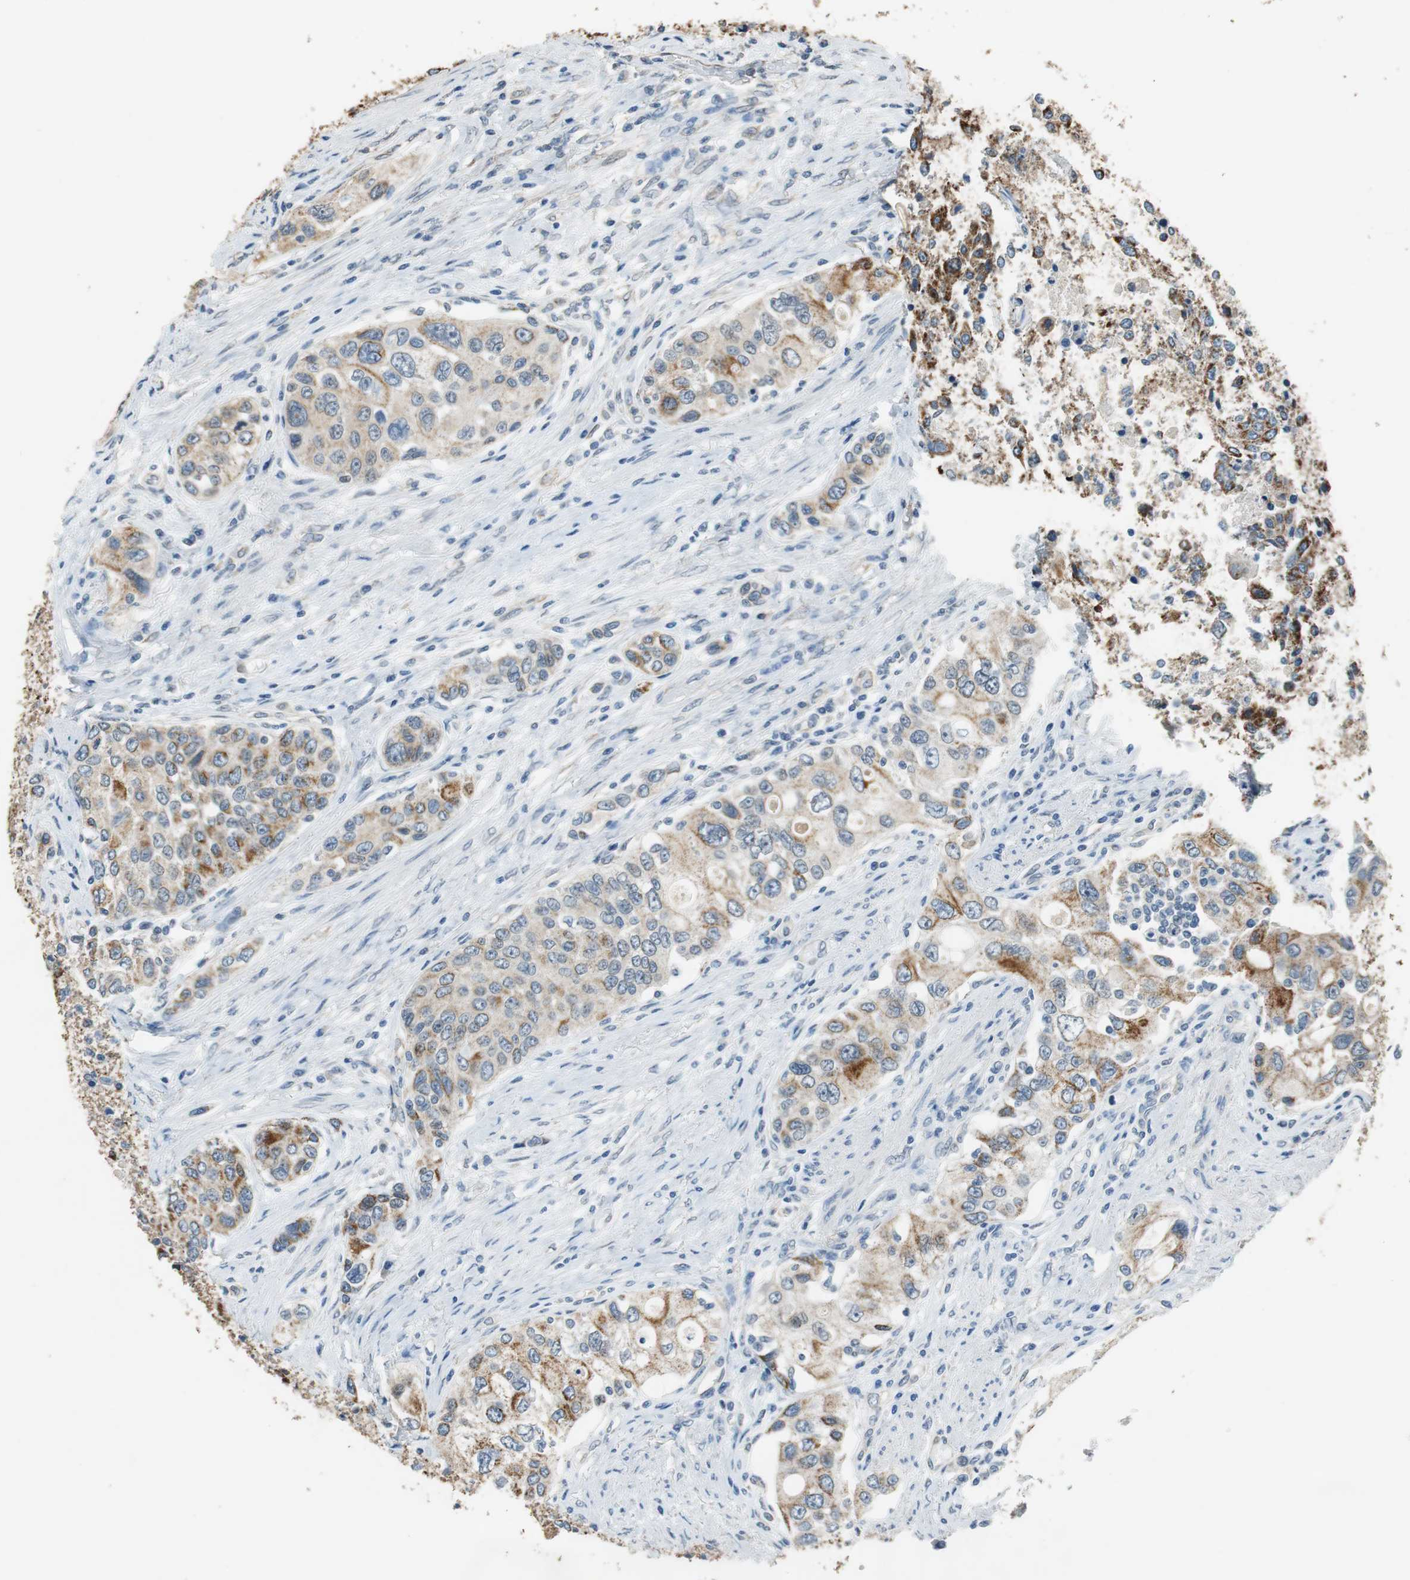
{"staining": {"intensity": "strong", "quantity": ">75%", "location": "cytoplasmic/membranous"}, "tissue": "urothelial cancer", "cell_type": "Tumor cells", "image_type": "cancer", "snomed": [{"axis": "morphology", "description": "Urothelial carcinoma, High grade"}, {"axis": "topography", "description": "Urinary bladder"}], "caption": "A high amount of strong cytoplasmic/membranous positivity is identified in about >75% of tumor cells in urothelial carcinoma (high-grade) tissue.", "gene": "ALDH4A1", "patient": {"sex": "female", "age": 56}}